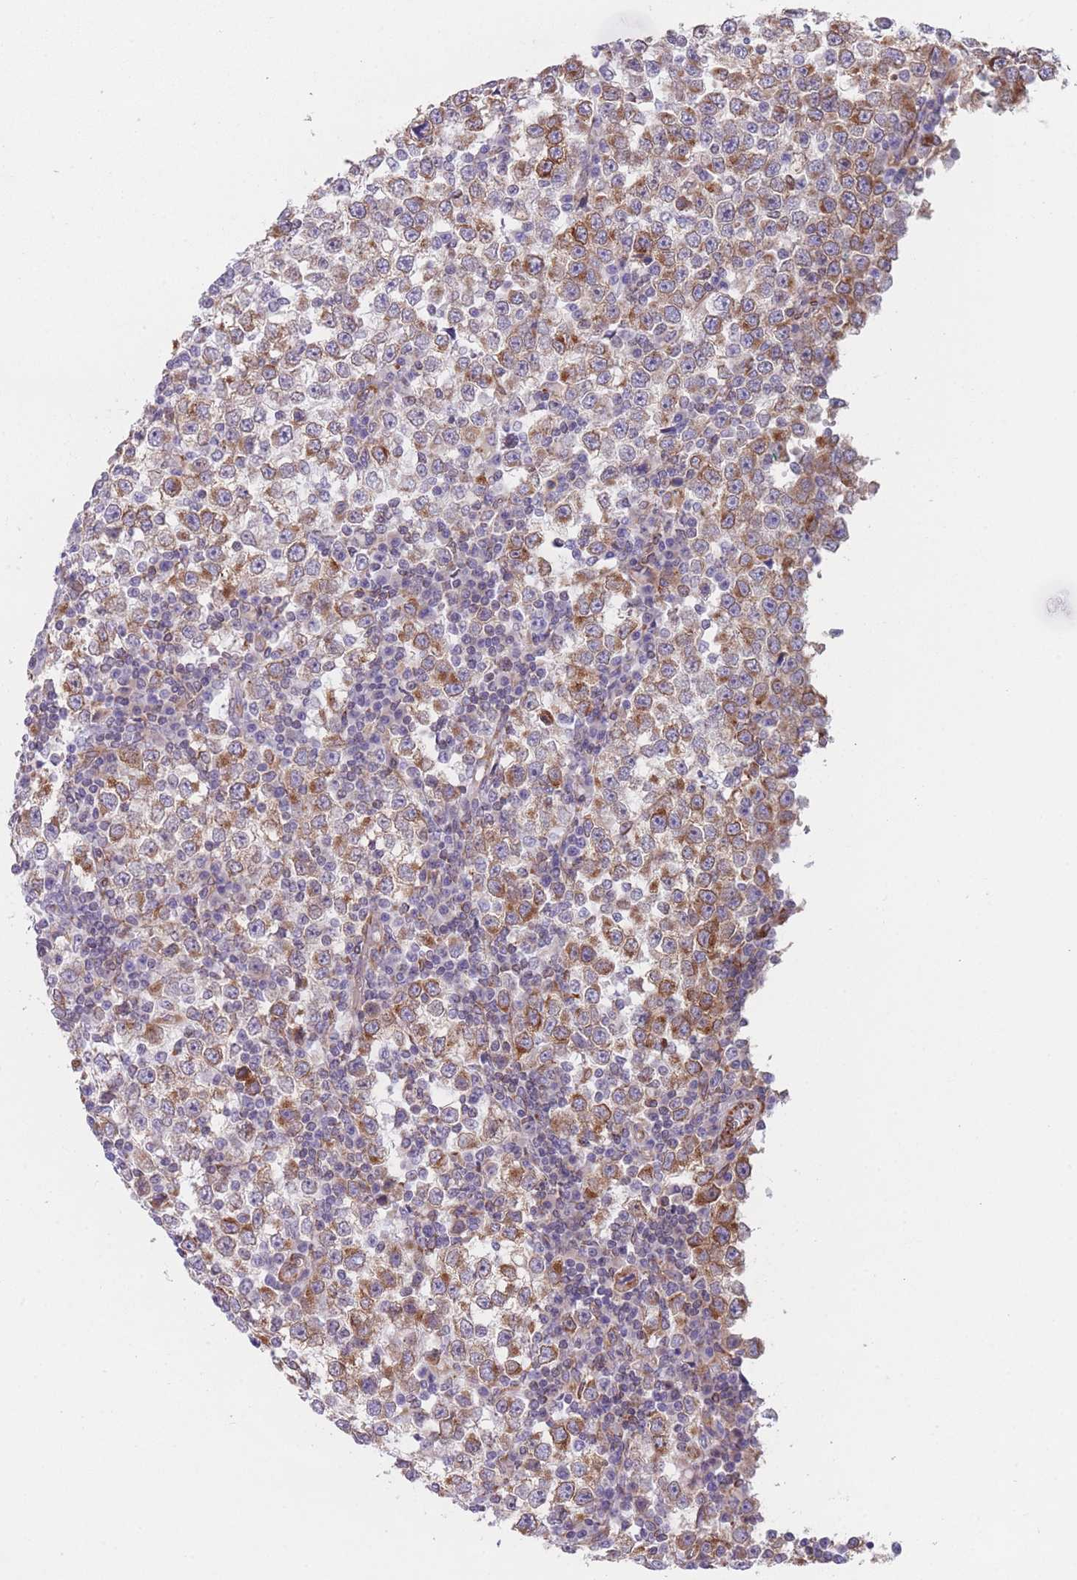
{"staining": {"intensity": "moderate", "quantity": ">75%", "location": "cytoplasmic/membranous"}, "tissue": "testis cancer", "cell_type": "Tumor cells", "image_type": "cancer", "snomed": [{"axis": "morphology", "description": "Seminoma, NOS"}, {"axis": "topography", "description": "Testis"}], "caption": "DAB immunohistochemical staining of human testis cancer exhibits moderate cytoplasmic/membranous protein staining in about >75% of tumor cells.", "gene": "AK9", "patient": {"sex": "male", "age": 65}}